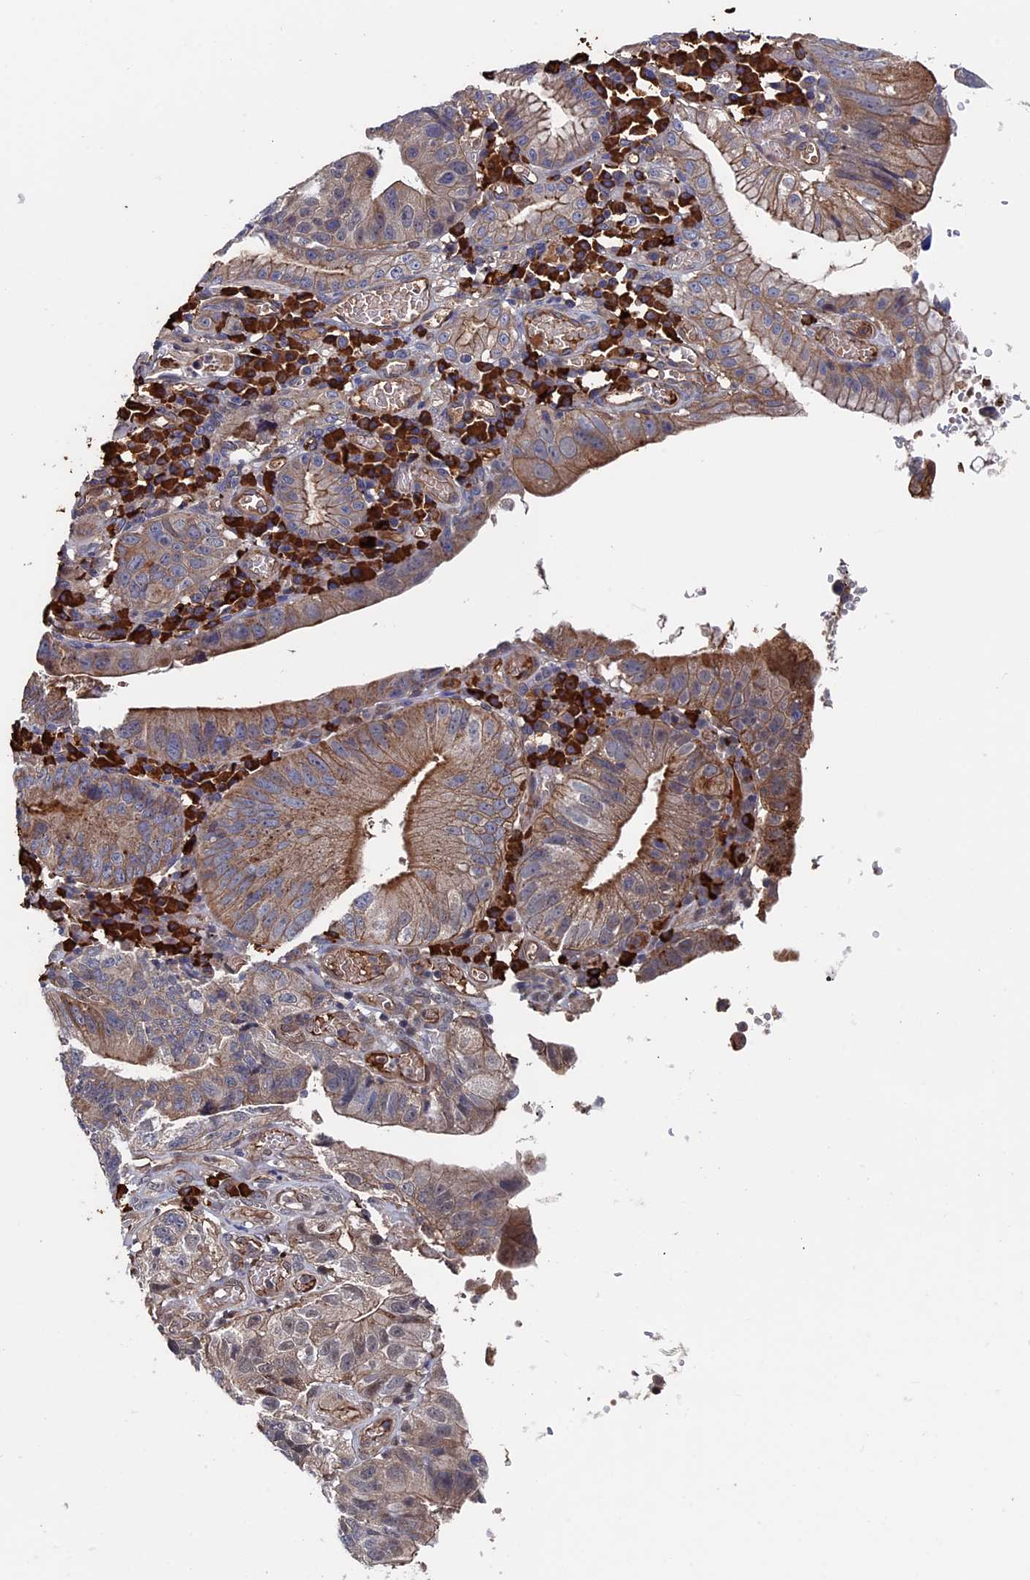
{"staining": {"intensity": "moderate", "quantity": ">75%", "location": "cytoplasmic/membranous"}, "tissue": "stomach cancer", "cell_type": "Tumor cells", "image_type": "cancer", "snomed": [{"axis": "morphology", "description": "Adenocarcinoma, NOS"}, {"axis": "topography", "description": "Stomach"}], "caption": "A high-resolution photomicrograph shows immunohistochemistry (IHC) staining of stomach adenocarcinoma, which demonstrates moderate cytoplasmic/membranous positivity in approximately >75% of tumor cells.", "gene": "RPUSD1", "patient": {"sex": "male", "age": 59}}